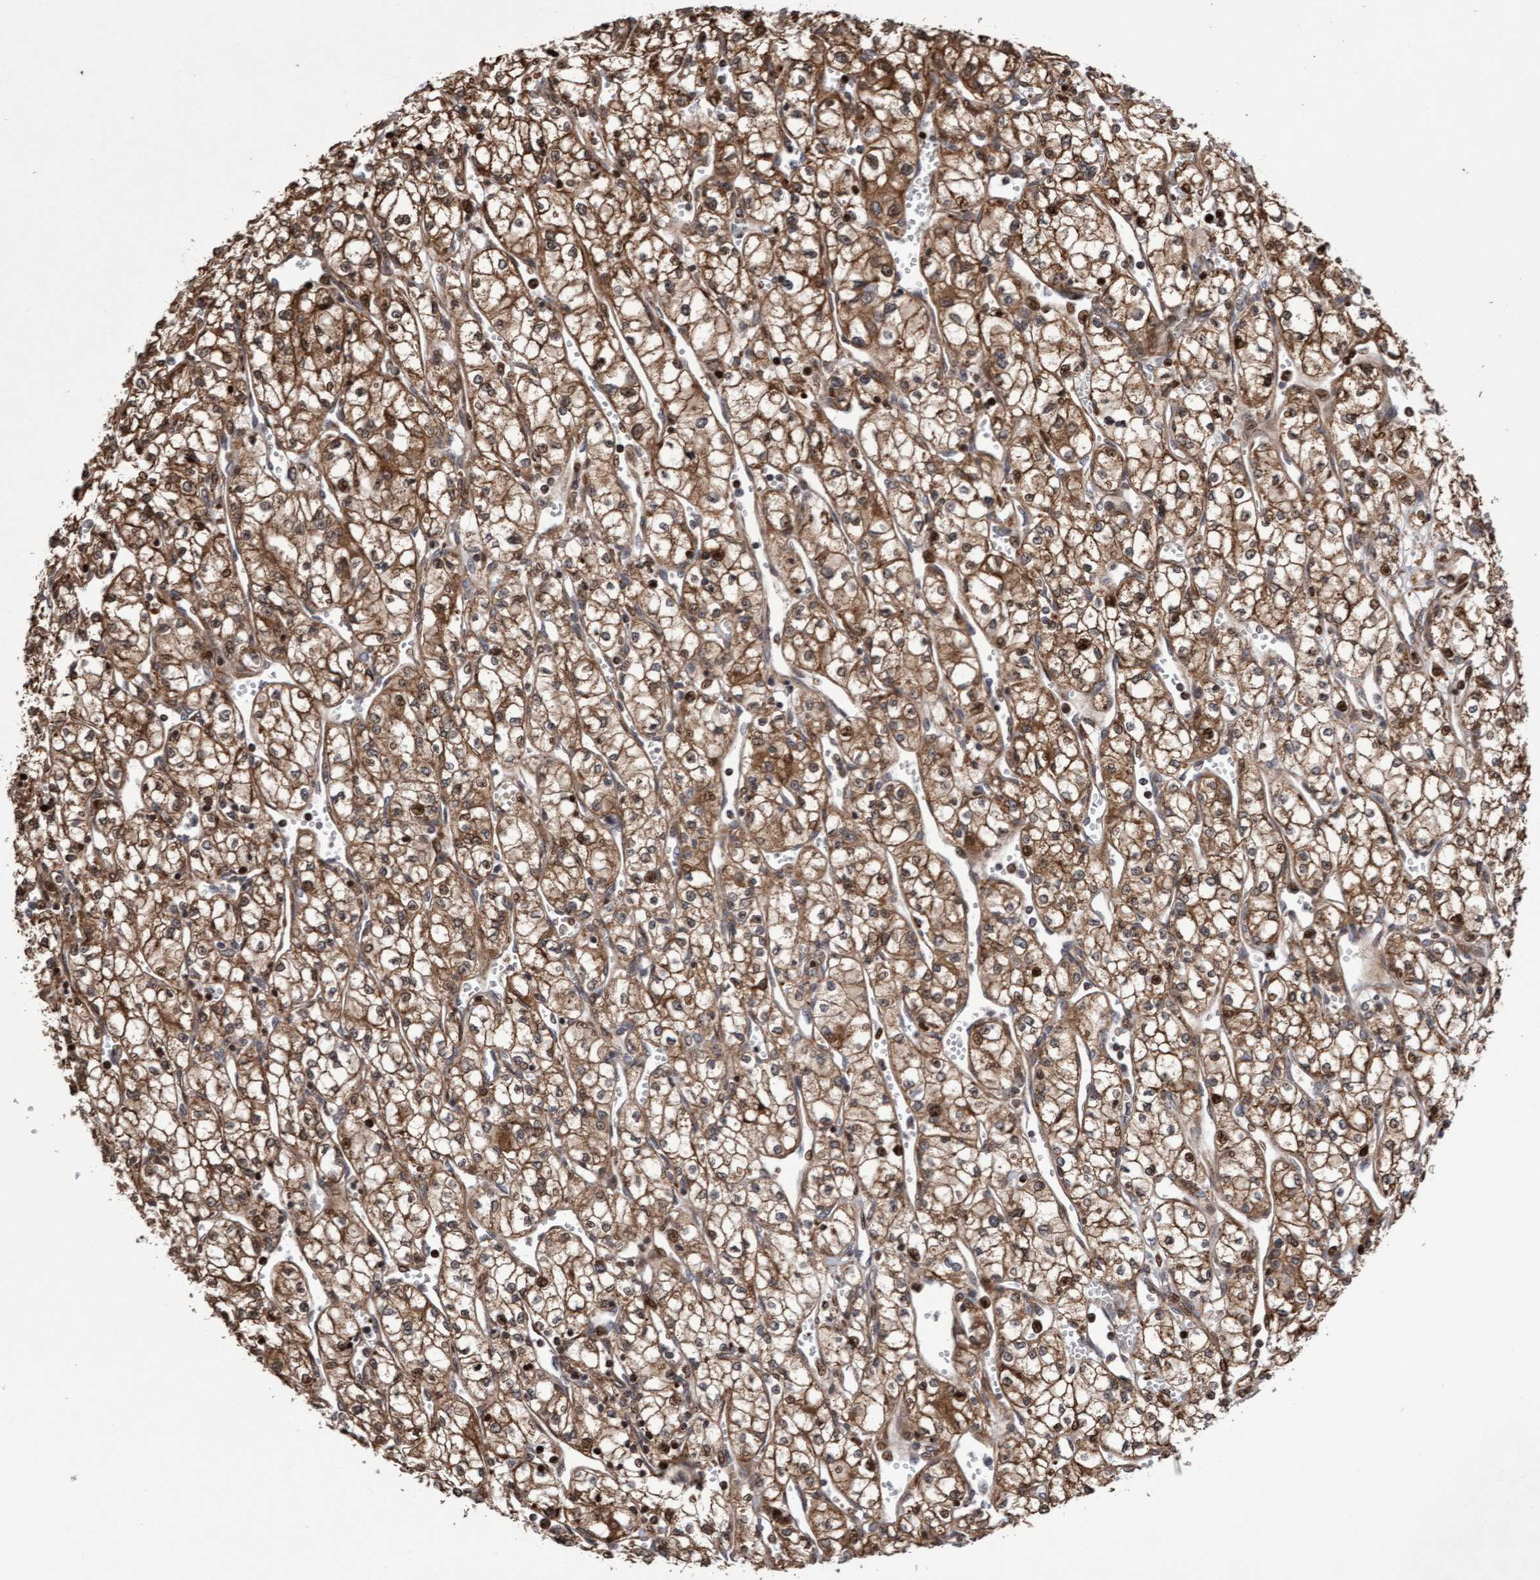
{"staining": {"intensity": "moderate", "quantity": ">75%", "location": "cytoplasmic/membranous"}, "tissue": "renal cancer", "cell_type": "Tumor cells", "image_type": "cancer", "snomed": [{"axis": "morphology", "description": "Adenocarcinoma, NOS"}, {"axis": "topography", "description": "Kidney"}], "caption": "Moderate cytoplasmic/membranous expression is identified in about >75% of tumor cells in adenocarcinoma (renal). Immunohistochemistry (ihc) stains the protein of interest in brown and the nuclei are stained blue.", "gene": "PECR", "patient": {"sex": "male", "age": 59}}